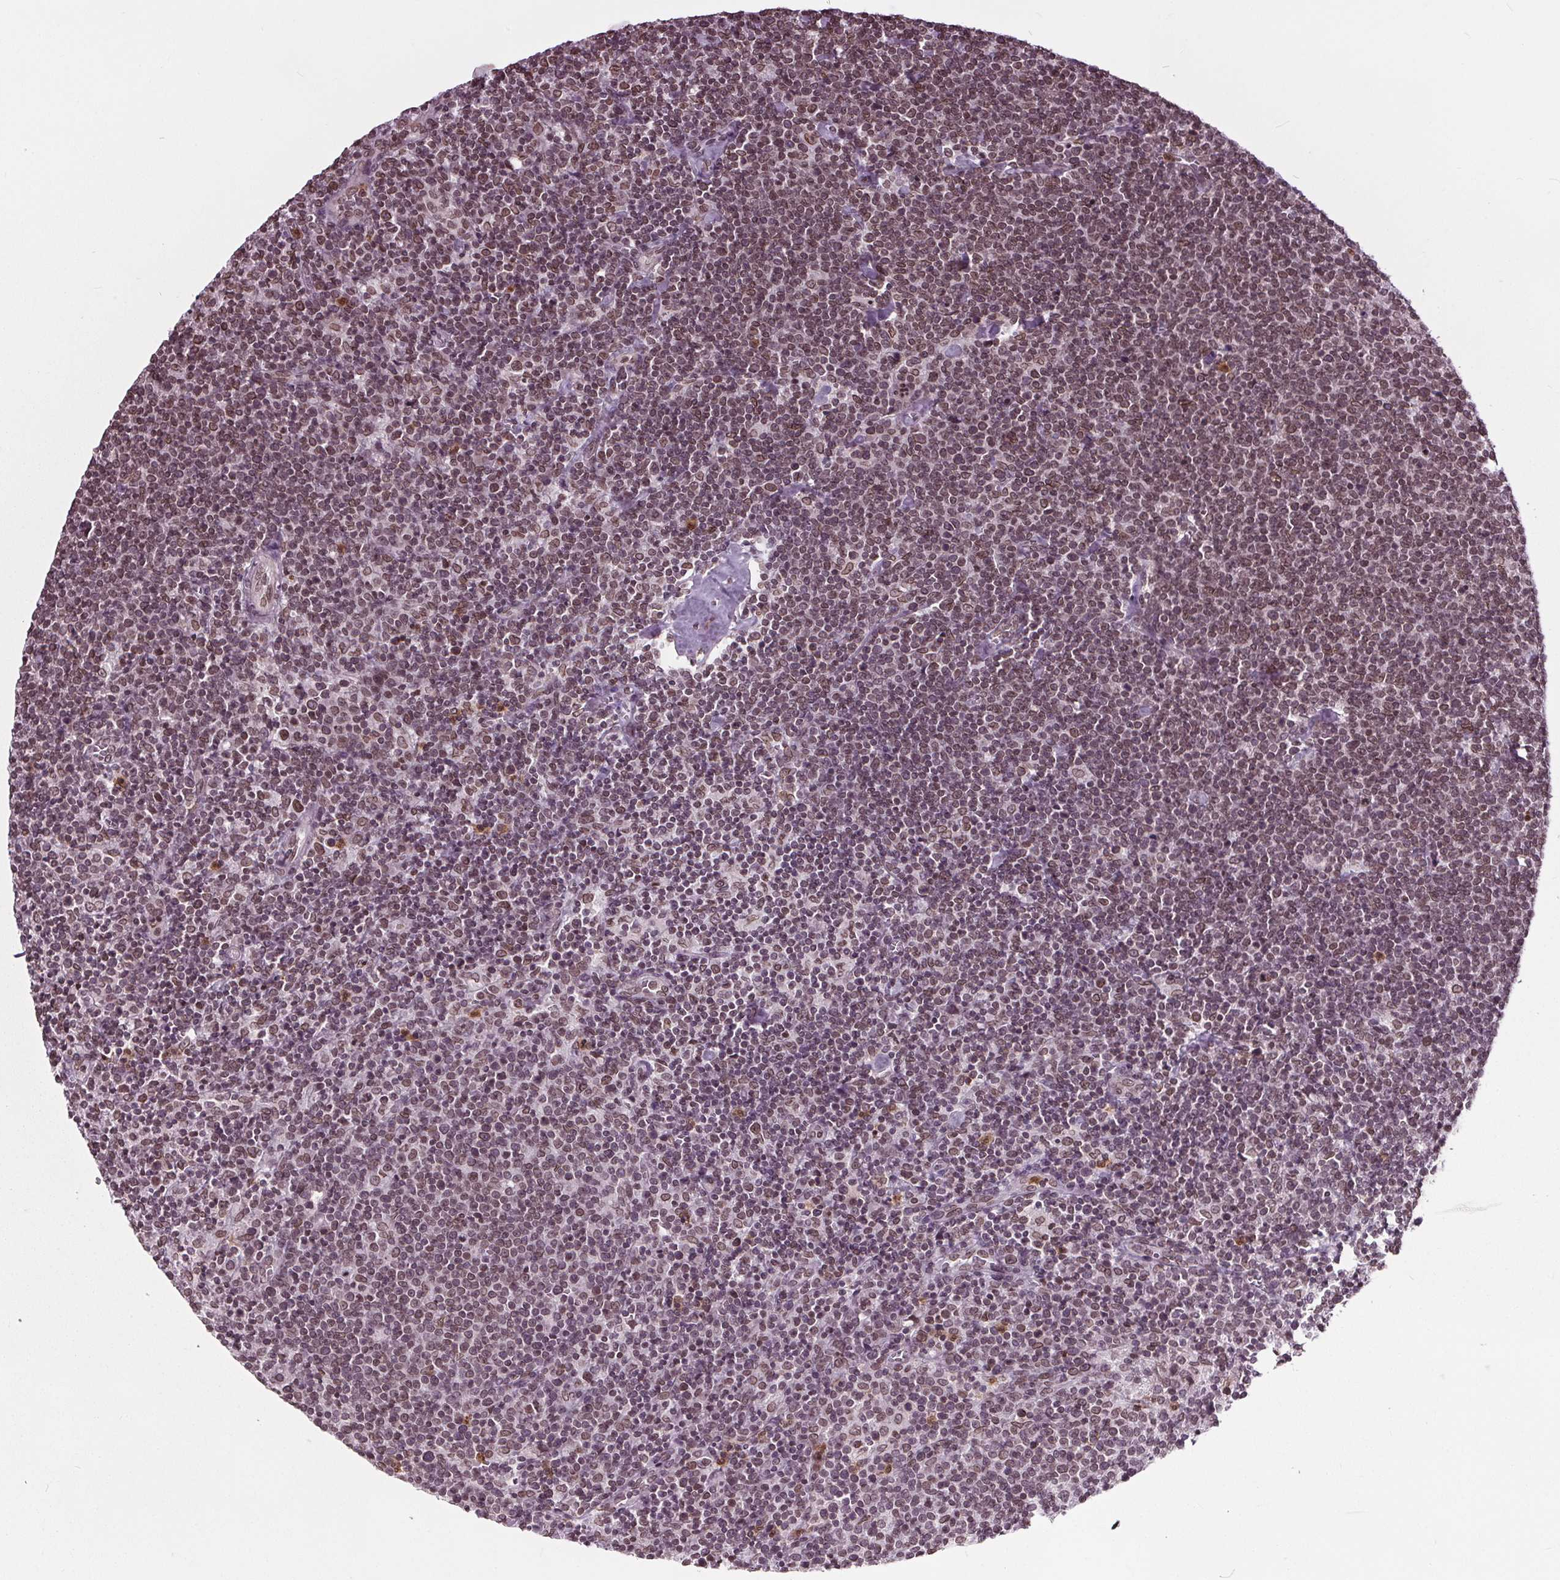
{"staining": {"intensity": "moderate", "quantity": "25%-75%", "location": "nuclear"}, "tissue": "lymphoma", "cell_type": "Tumor cells", "image_type": "cancer", "snomed": [{"axis": "morphology", "description": "Malignant lymphoma, non-Hodgkin's type, High grade"}, {"axis": "topography", "description": "Lymph node"}], "caption": "Lymphoma stained with IHC demonstrates moderate nuclear staining in about 25%-75% of tumor cells.", "gene": "TTC39C", "patient": {"sex": "male", "age": 61}}